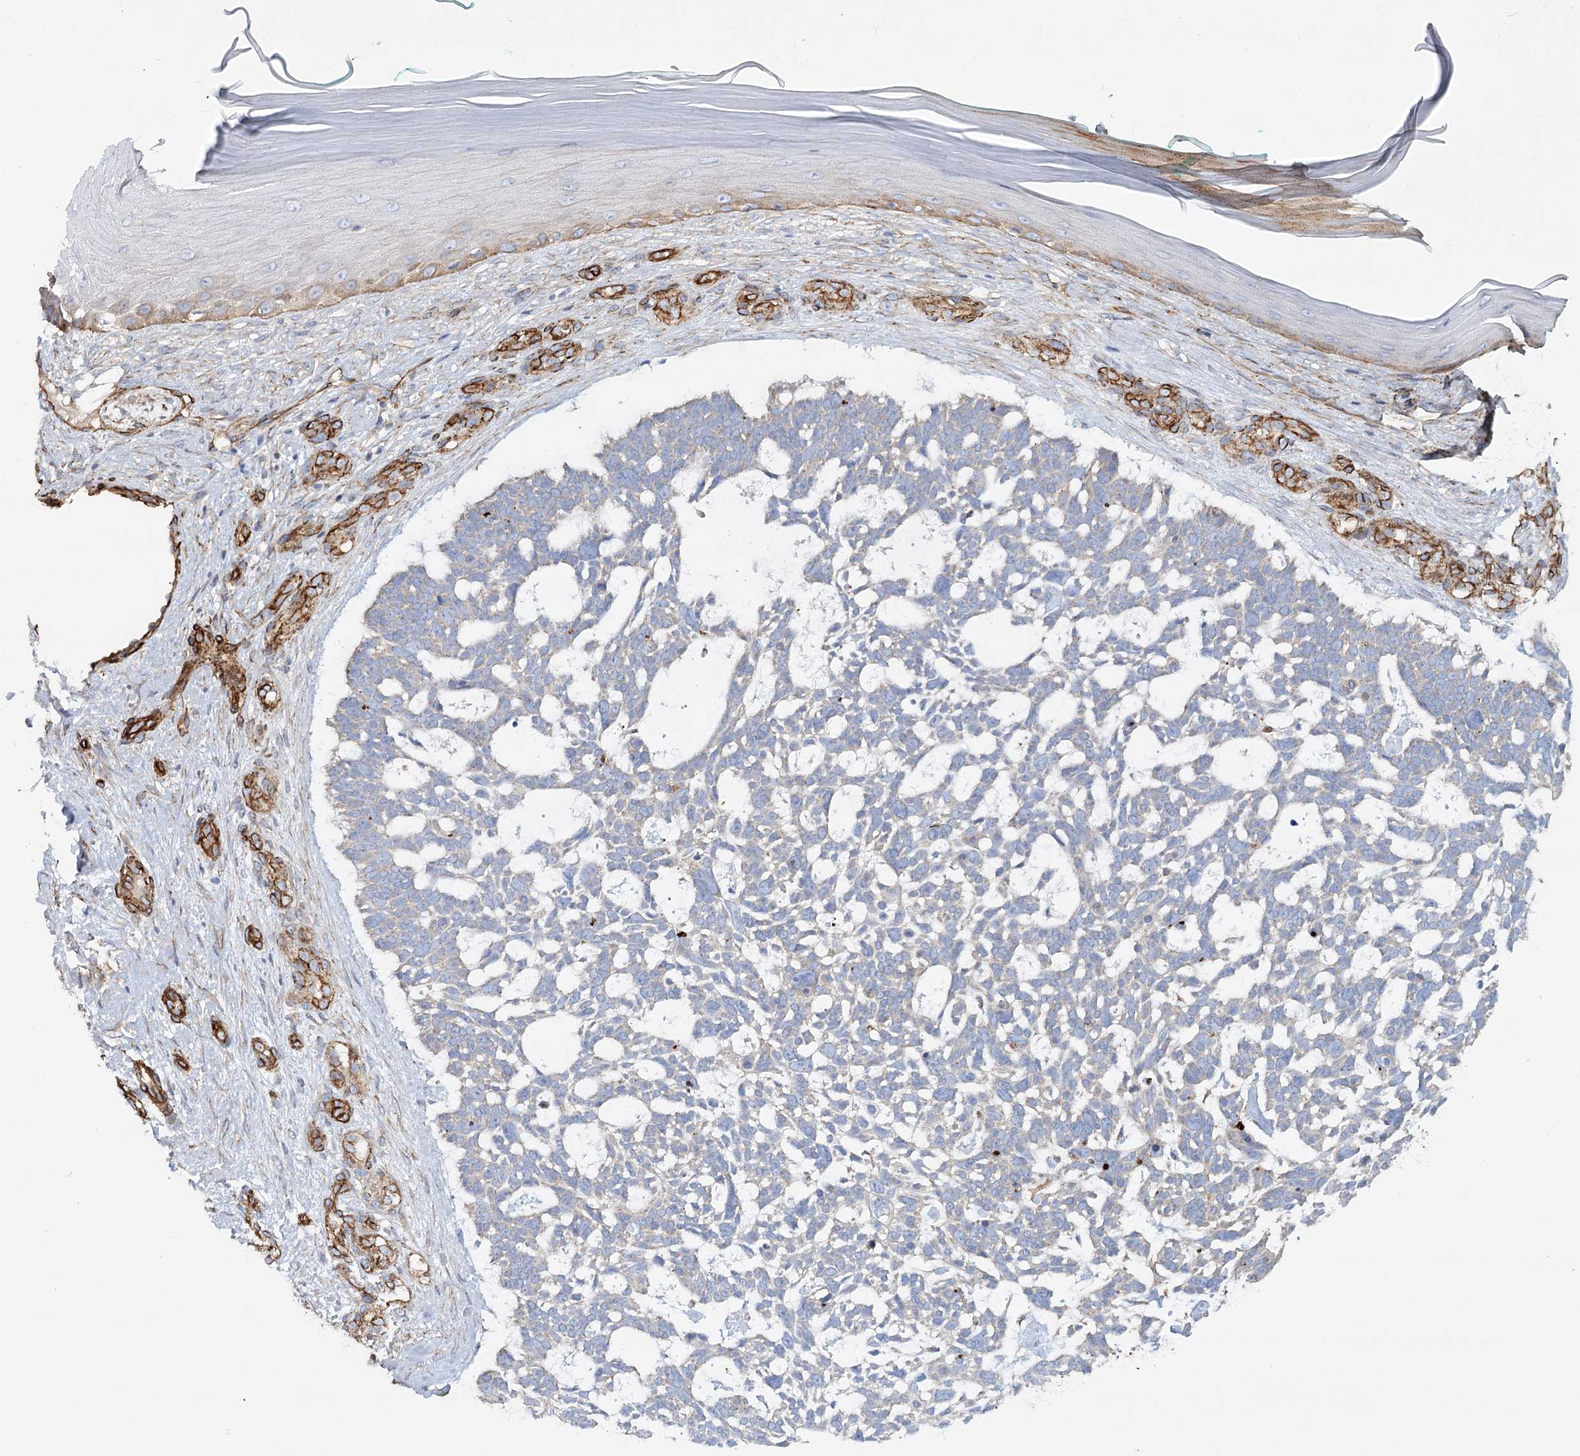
{"staining": {"intensity": "negative", "quantity": "none", "location": "none"}, "tissue": "skin cancer", "cell_type": "Tumor cells", "image_type": "cancer", "snomed": [{"axis": "morphology", "description": "Basal cell carcinoma"}, {"axis": "topography", "description": "Skin"}], "caption": "Skin cancer (basal cell carcinoma) stained for a protein using immunohistochemistry demonstrates no positivity tumor cells.", "gene": "TMEM164", "patient": {"sex": "male", "age": 88}}